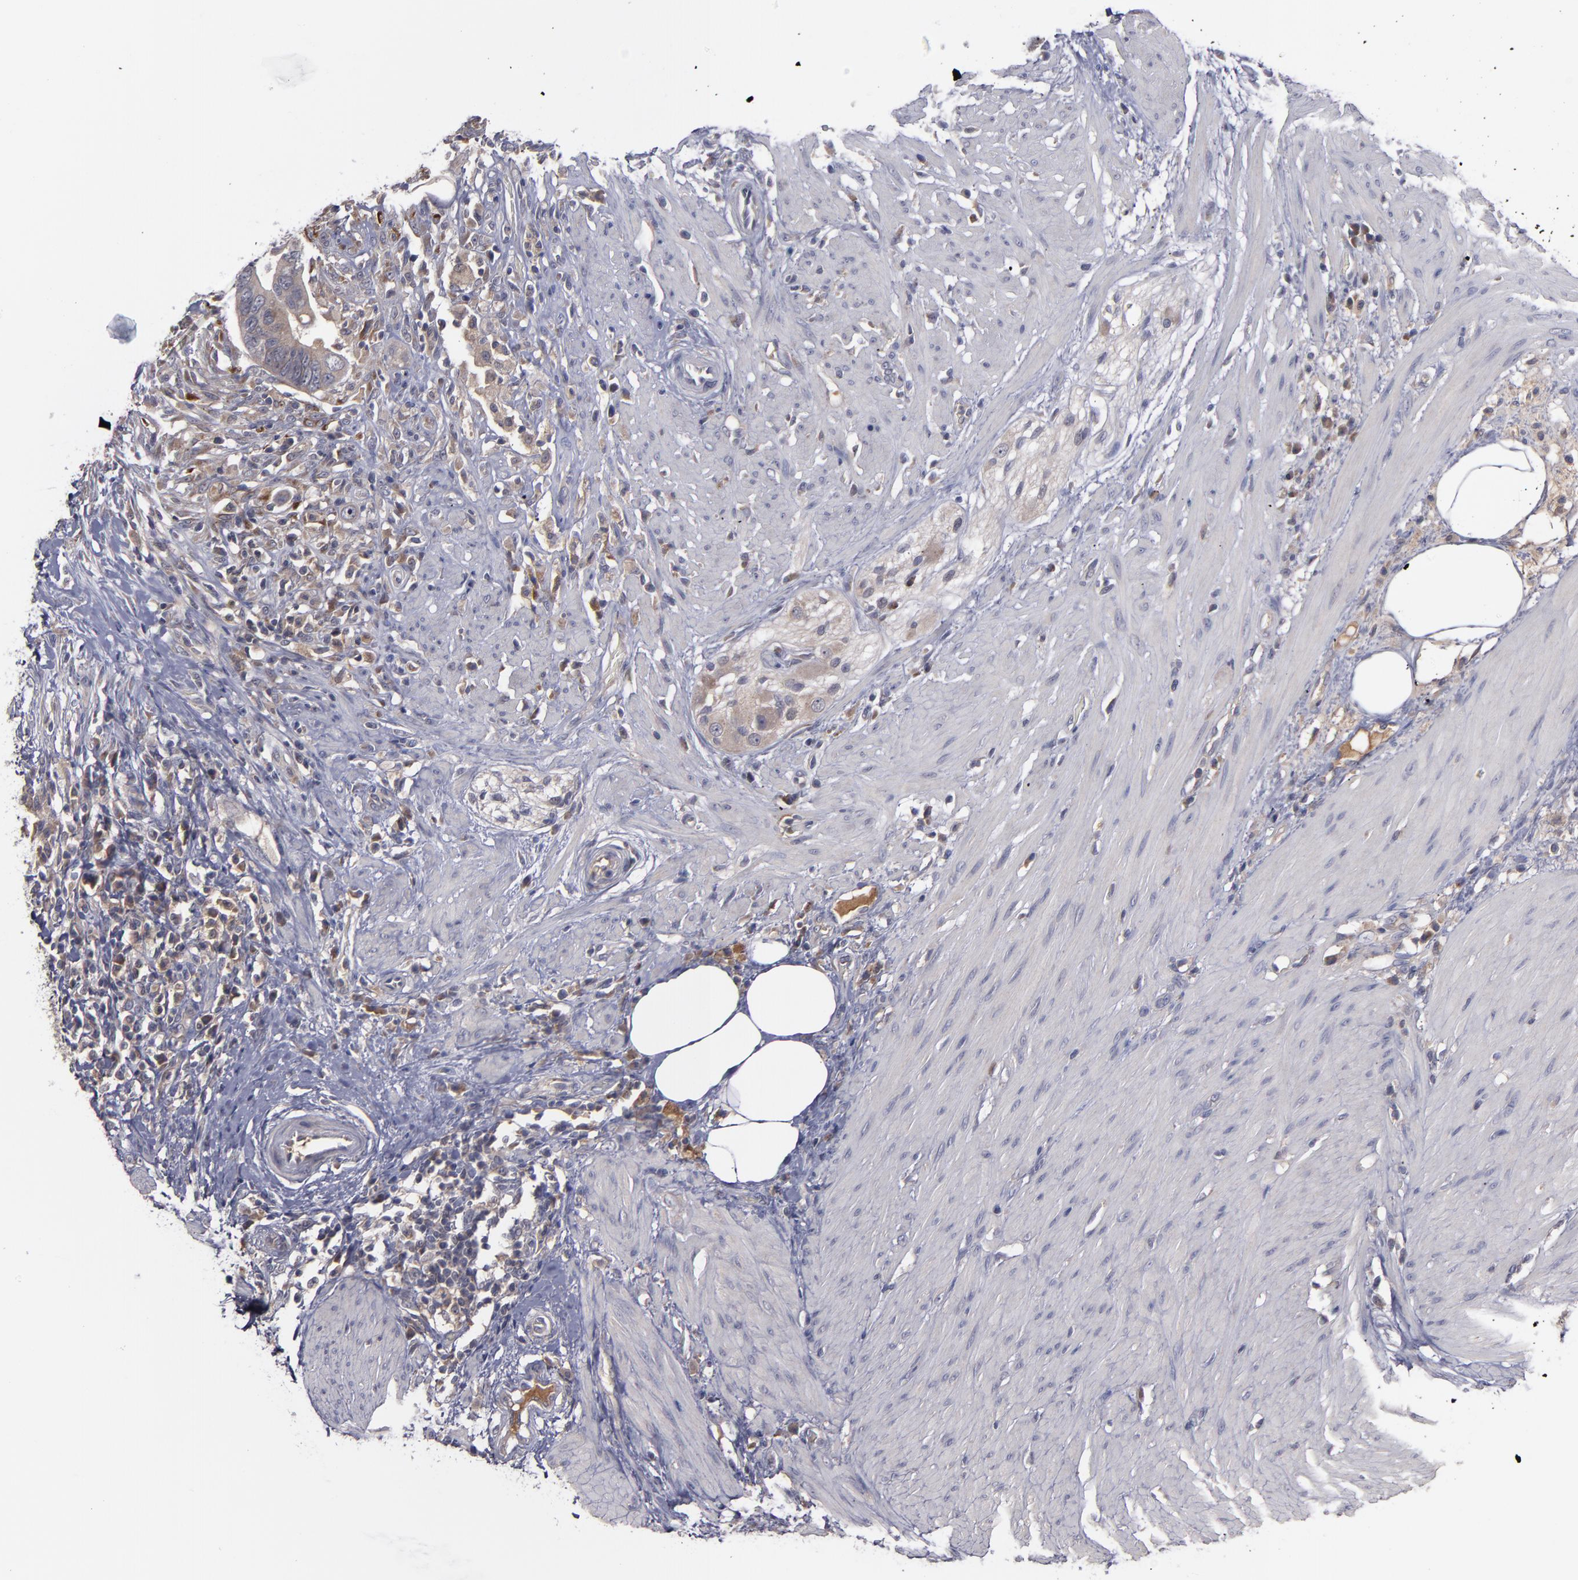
{"staining": {"intensity": "weak", "quantity": ">75%", "location": "cytoplasmic/membranous"}, "tissue": "colorectal cancer", "cell_type": "Tumor cells", "image_type": "cancer", "snomed": [{"axis": "morphology", "description": "Adenocarcinoma, NOS"}, {"axis": "topography", "description": "Rectum"}], "caption": "Protein staining reveals weak cytoplasmic/membranous expression in about >75% of tumor cells in colorectal cancer (adenocarcinoma).", "gene": "MMP11", "patient": {"sex": "male", "age": 53}}